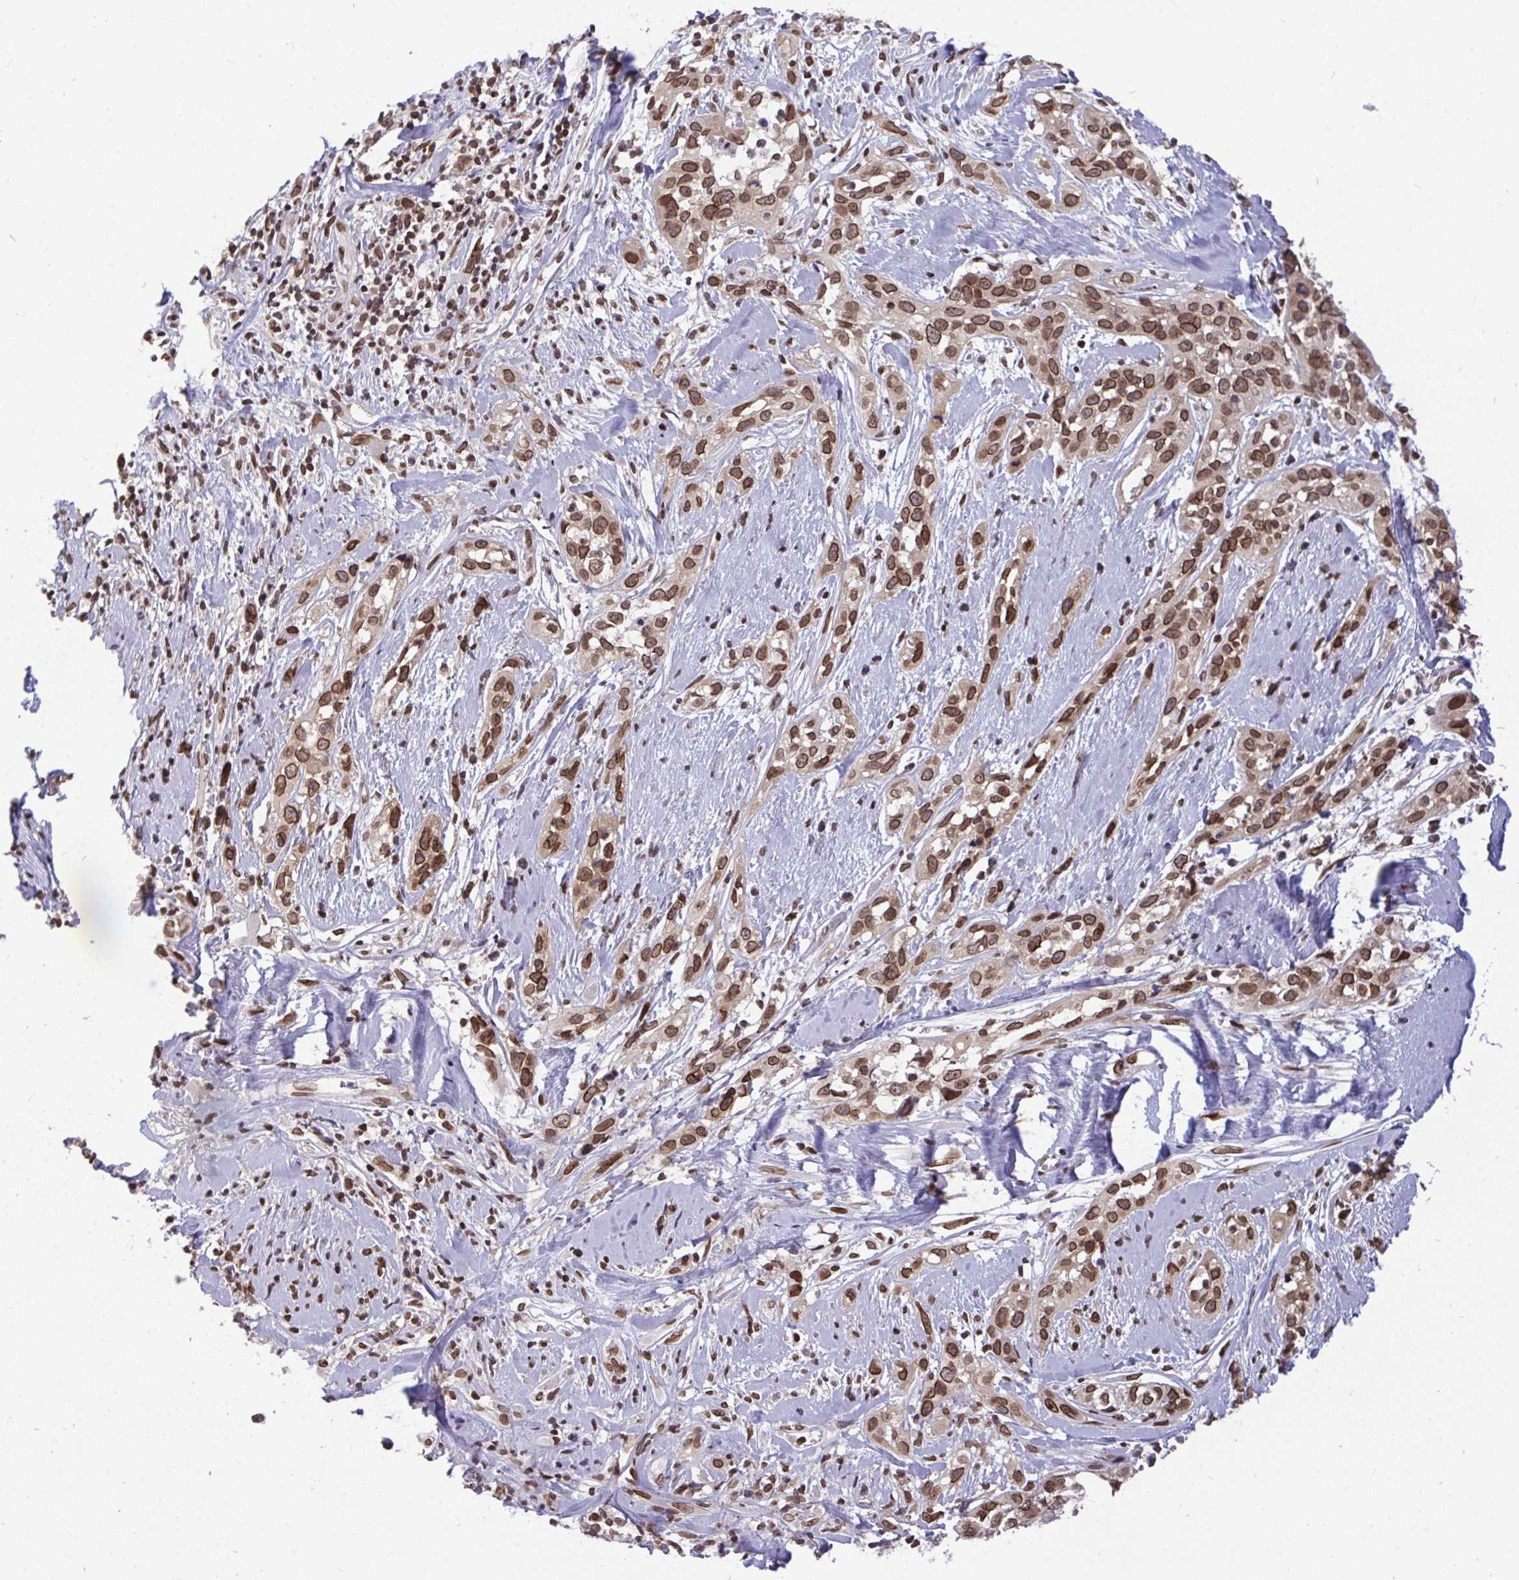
{"staining": {"intensity": "moderate", "quantity": ">75%", "location": "cytoplasmic/membranous,nuclear"}, "tissue": "skin cancer", "cell_type": "Tumor cells", "image_type": "cancer", "snomed": [{"axis": "morphology", "description": "Squamous cell carcinoma, NOS"}, {"axis": "topography", "description": "Skin"}], "caption": "Human skin cancer stained with a brown dye demonstrates moderate cytoplasmic/membranous and nuclear positive positivity in approximately >75% of tumor cells.", "gene": "JPT1", "patient": {"sex": "male", "age": 82}}